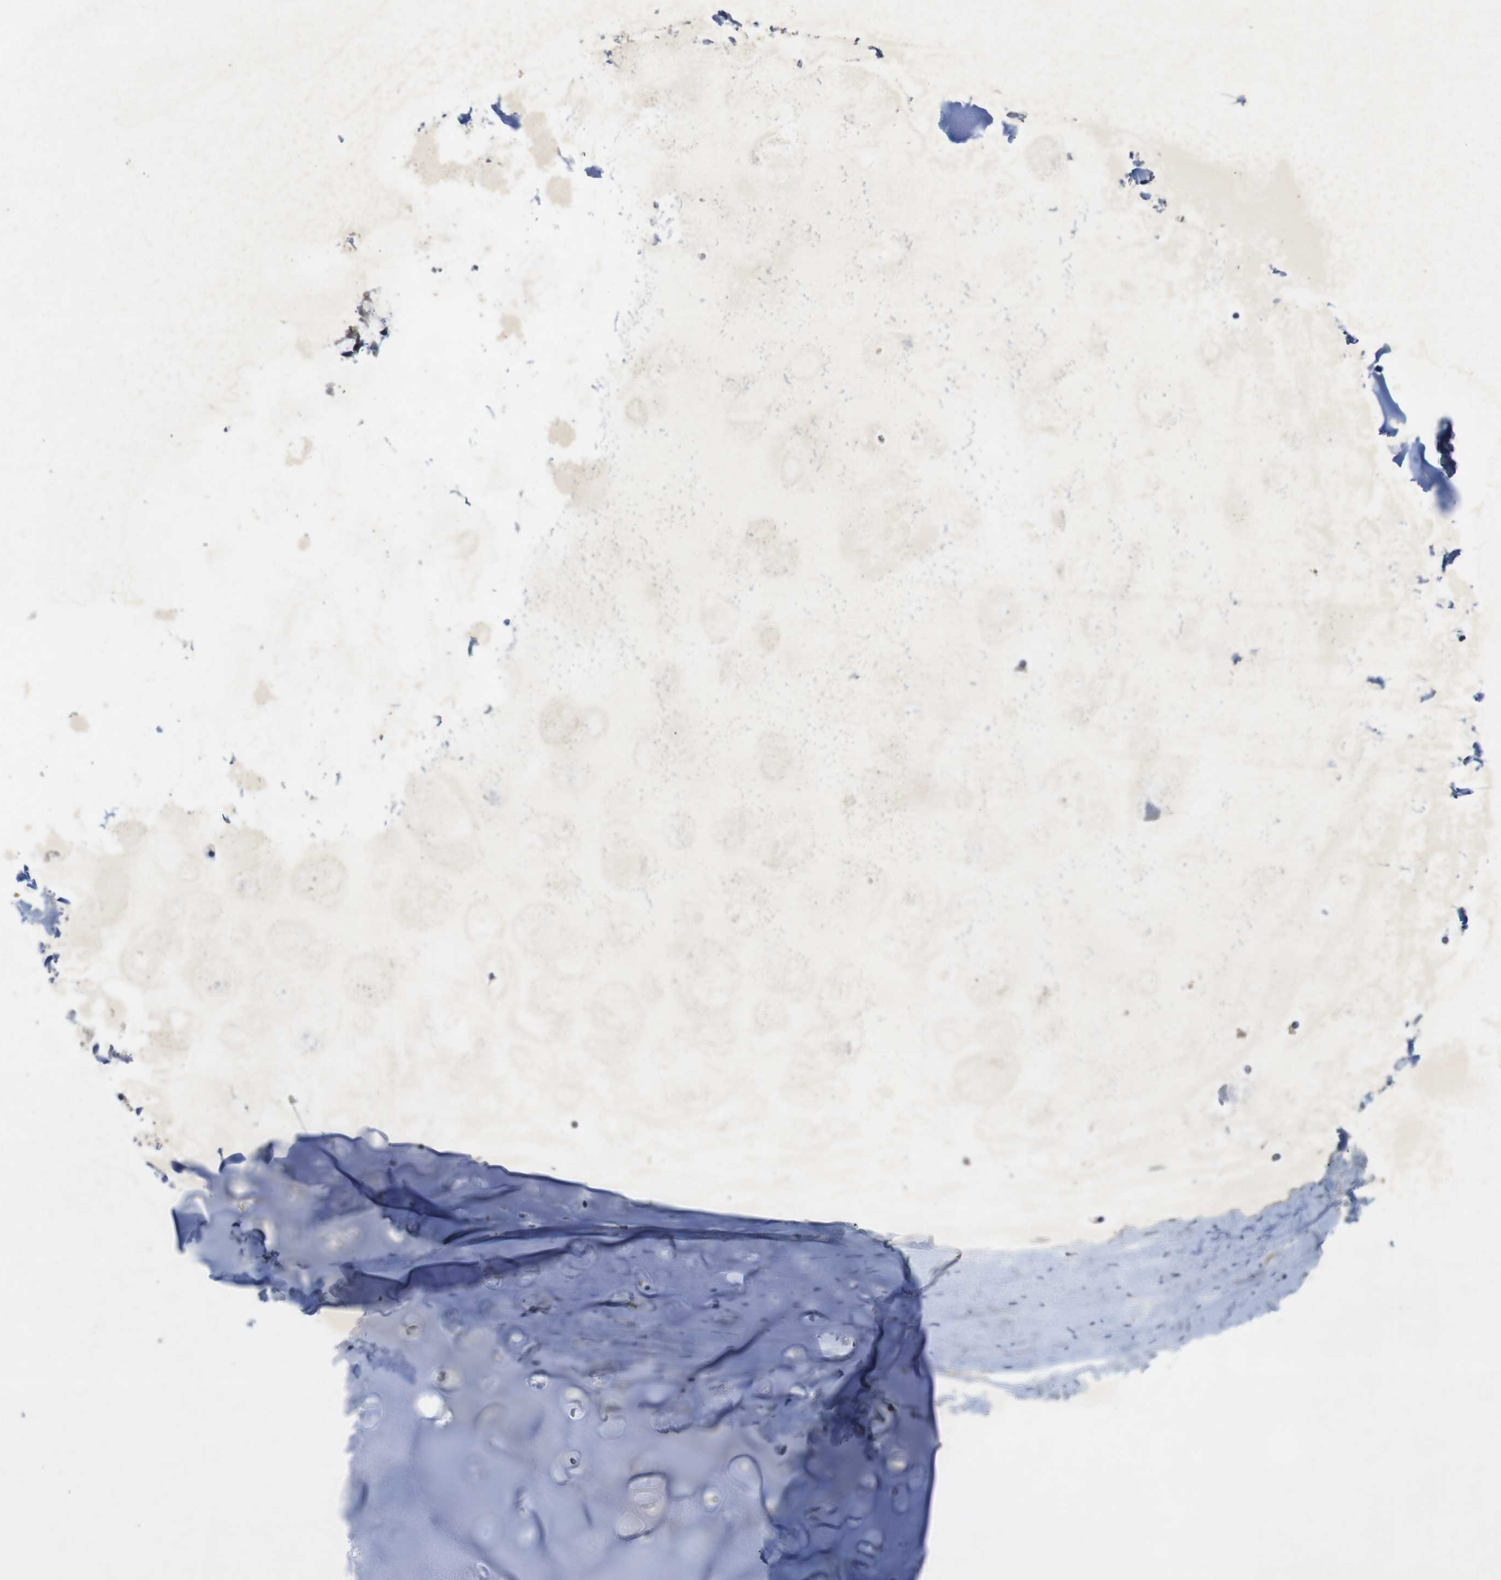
{"staining": {"intensity": "negative", "quantity": "none", "location": "none"}, "tissue": "adipose tissue", "cell_type": "Adipocytes", "image_type": "normal", "snomed": [{"axis": "morphology", "description": "Normal tissue, NOS"}, {"axis": "topography", "description": "Cartilage tissue"}, {"axis": "topography", "description": "Bronchus"}], "caption": "Immunohistochemistry (IHC) micrograph of normal adipose tissue: adipose tissue stained with DAB (3,3'-diaminobenzidine) displays no significant protein expression in adipocytes. The staining was performed using DAB to visualize the protein expression in brown, while the nuclei were stained in blue with hematoxylin (Magnification: 20x).", "gene": "BCAR3", "patient": {"sex": "female", "age": 73}}